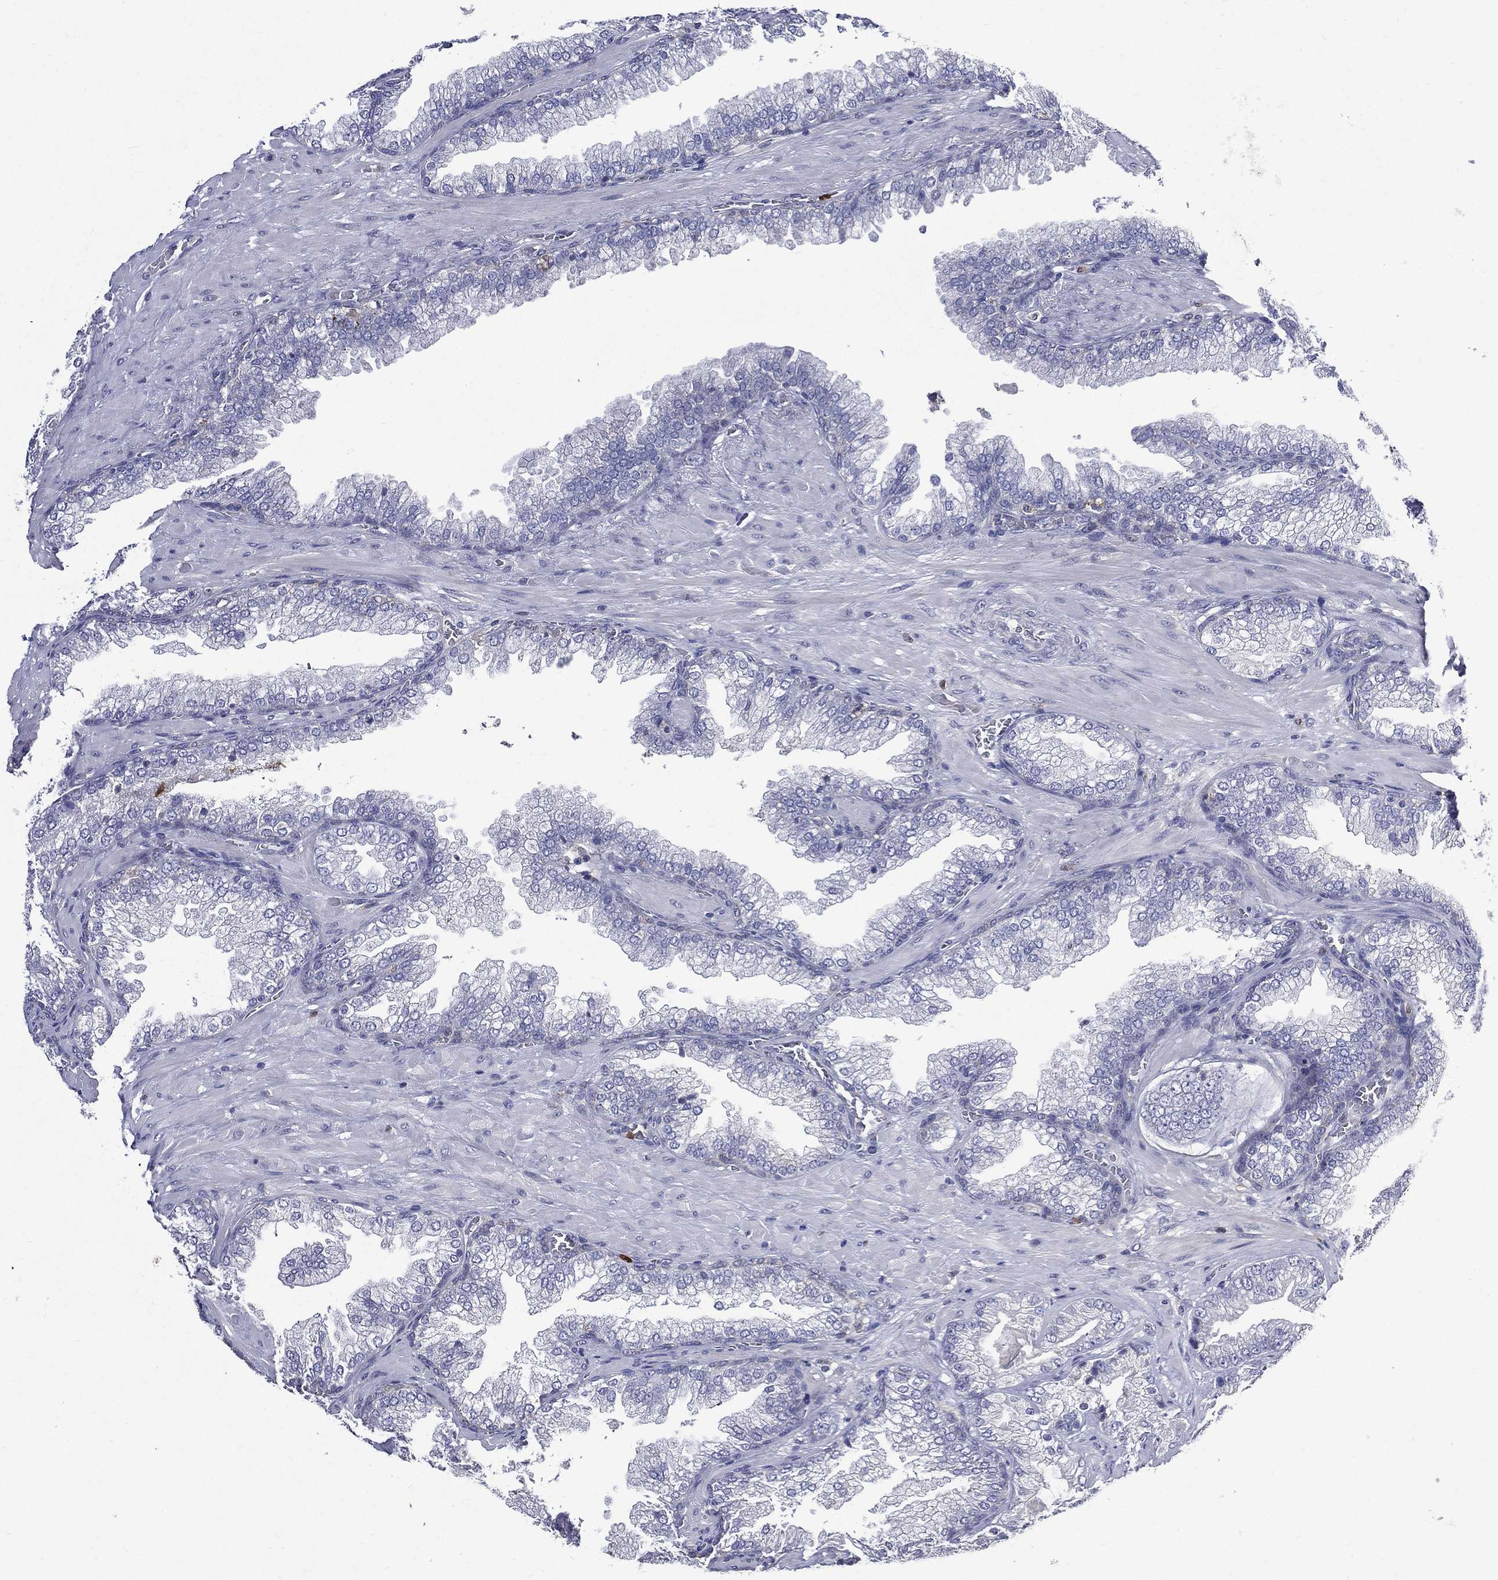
{"staining": {"intensity": "negative", "quantity": "none", "location": "none"}, "tissue": "prostate cancer", "cell_type": "Tumor cells", "image_type": "cancer", "snomed": [{"axis": "morphology", "description": "Adenocarcinoma, Low grade"}, {"axis": "topography", "description": "Prostate"}], "caption": "Tumor cells show no significant expression in adenocarcinoma (low-grade) (prostate).", "gene": "GPR171", "patient": {"sex": "male", "age": 57}}